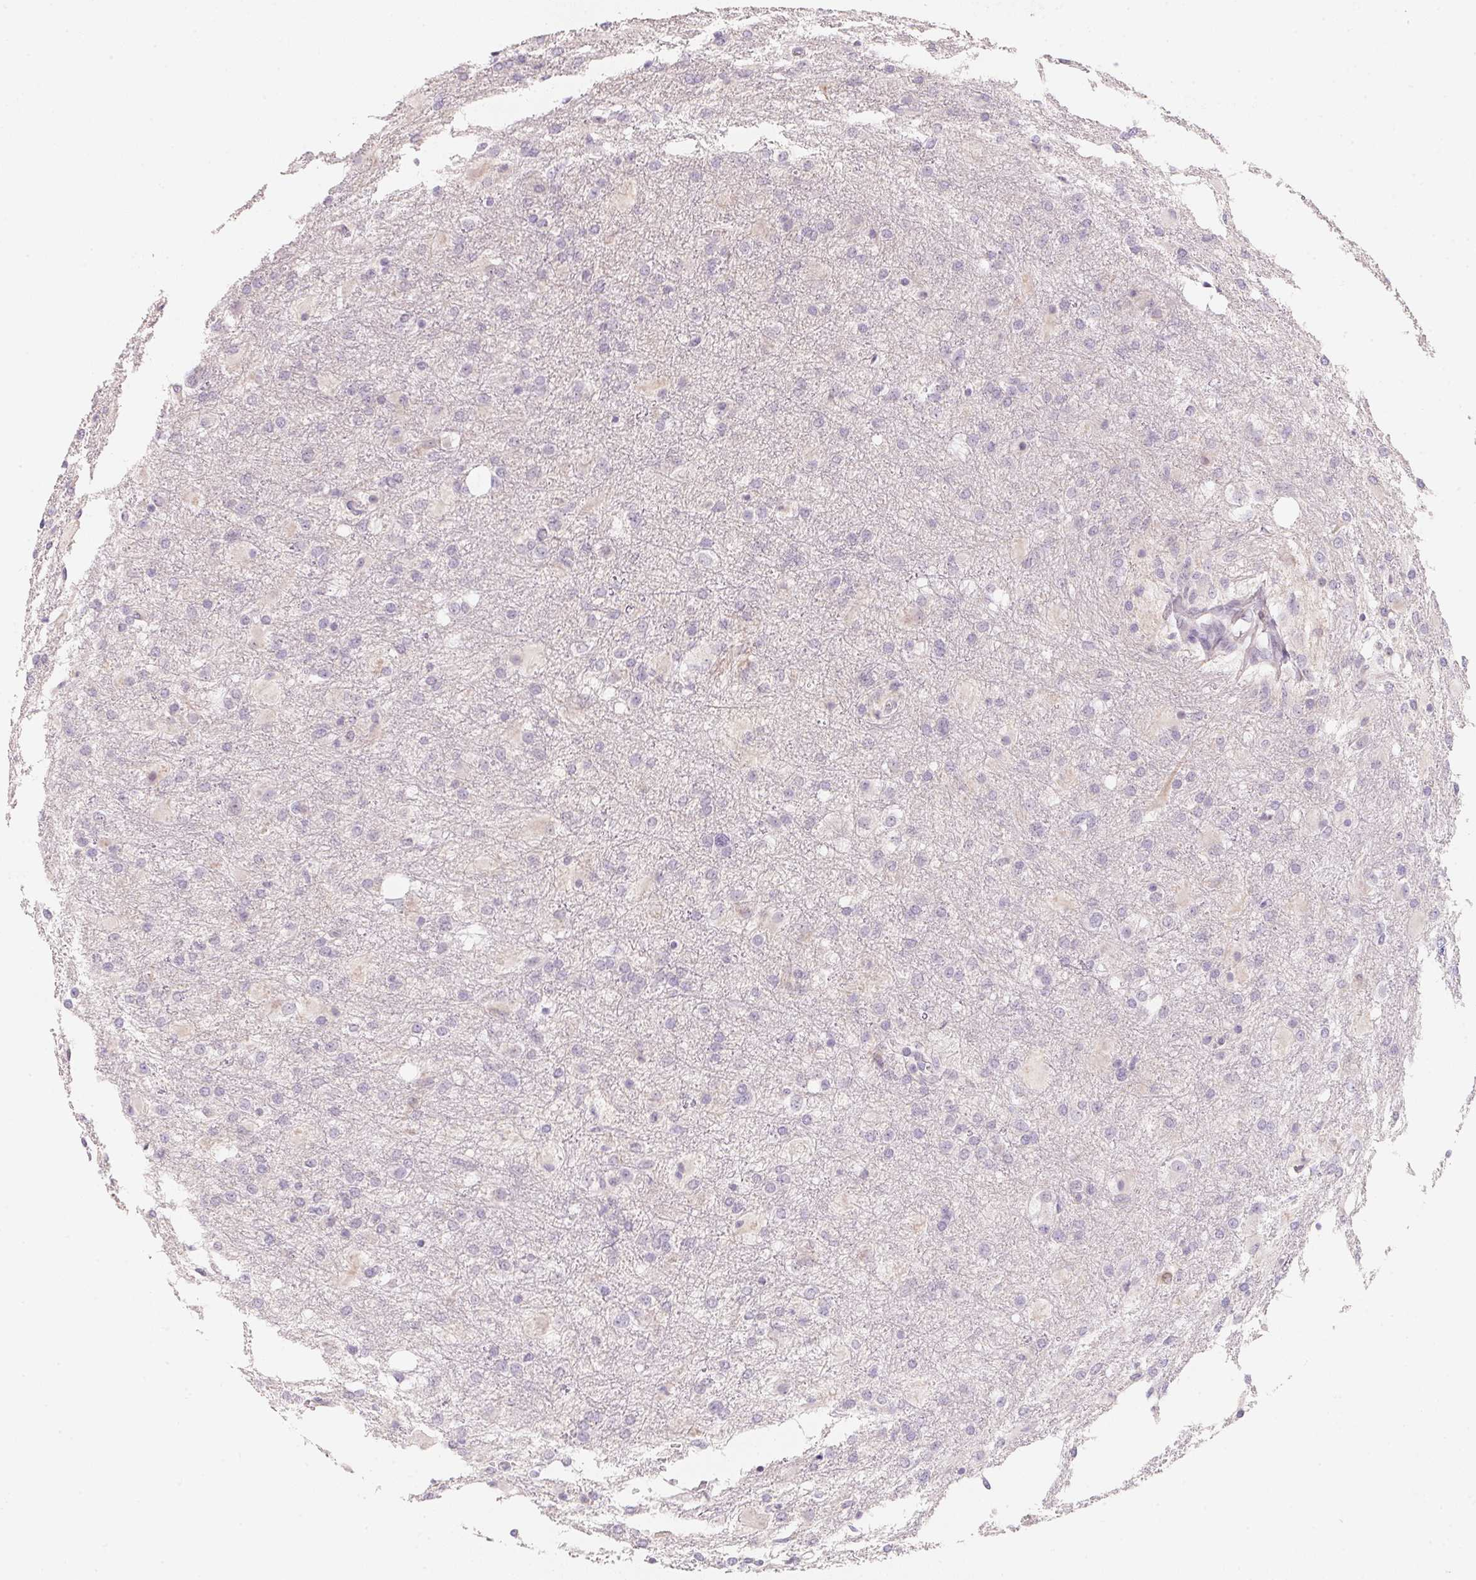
{"staining": {"intensity": "negative", "quantity": "none", "location": "none"}, "tissue": "glioma", "cell_type": "Tumor cells", "image_type": "cancer", "snomed": [{"axis": "morphology", "description": "Glioma, malignant, High grade"}, {"axis": "topography", "description": "Brain"}], "caption": "This micrograph is of glioma stained with IHC to label a protein in brown with the nuclei are counter-stained blue. There is no staining in tumor cells.", "gene": "CFAP276", "patient": {"sex": "male", "age": 68}}